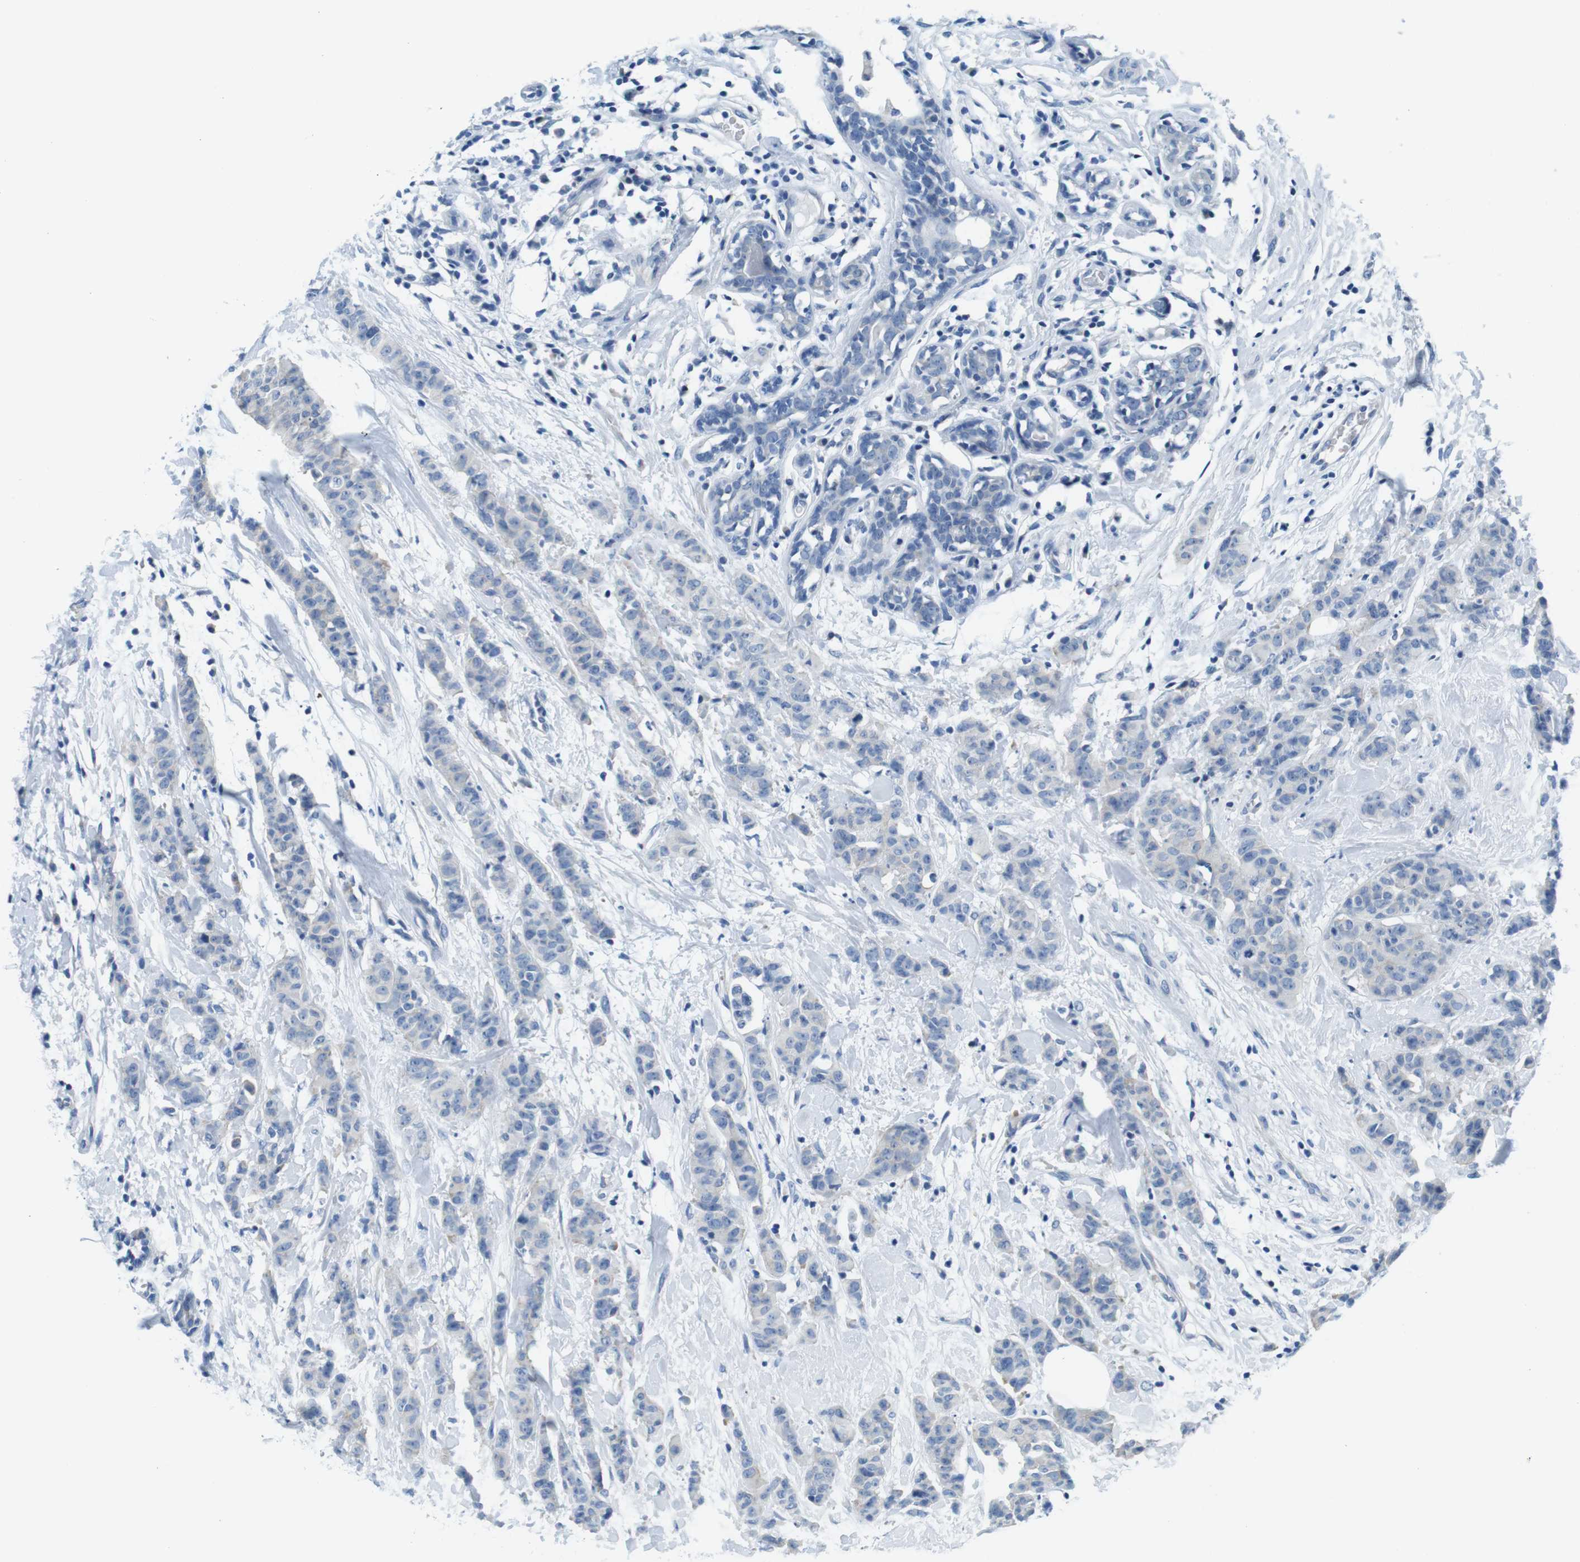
{"staining": {"intensity": "weak", "quantity": "<25%", "location": "cytoplasmic/membranous"}, "tissue": "breast cancer", "cell_type": "Tumor cells", "image_type": "cancer", "snomed": [{"axis": "morphology", "description": "Normal tissue, NOS"}, {"axis": "morphology", "description": "Duct carcinoma"}, {"axis": "topography", "description": "Breast"}], "caption": "The IHC histopathology image has no significant positivity in tumor cells of infiltrating ductal carcinoma (breast) tissue.", "gene": "EIF2B5", "patient": {"sex": "female", "age": 40}}